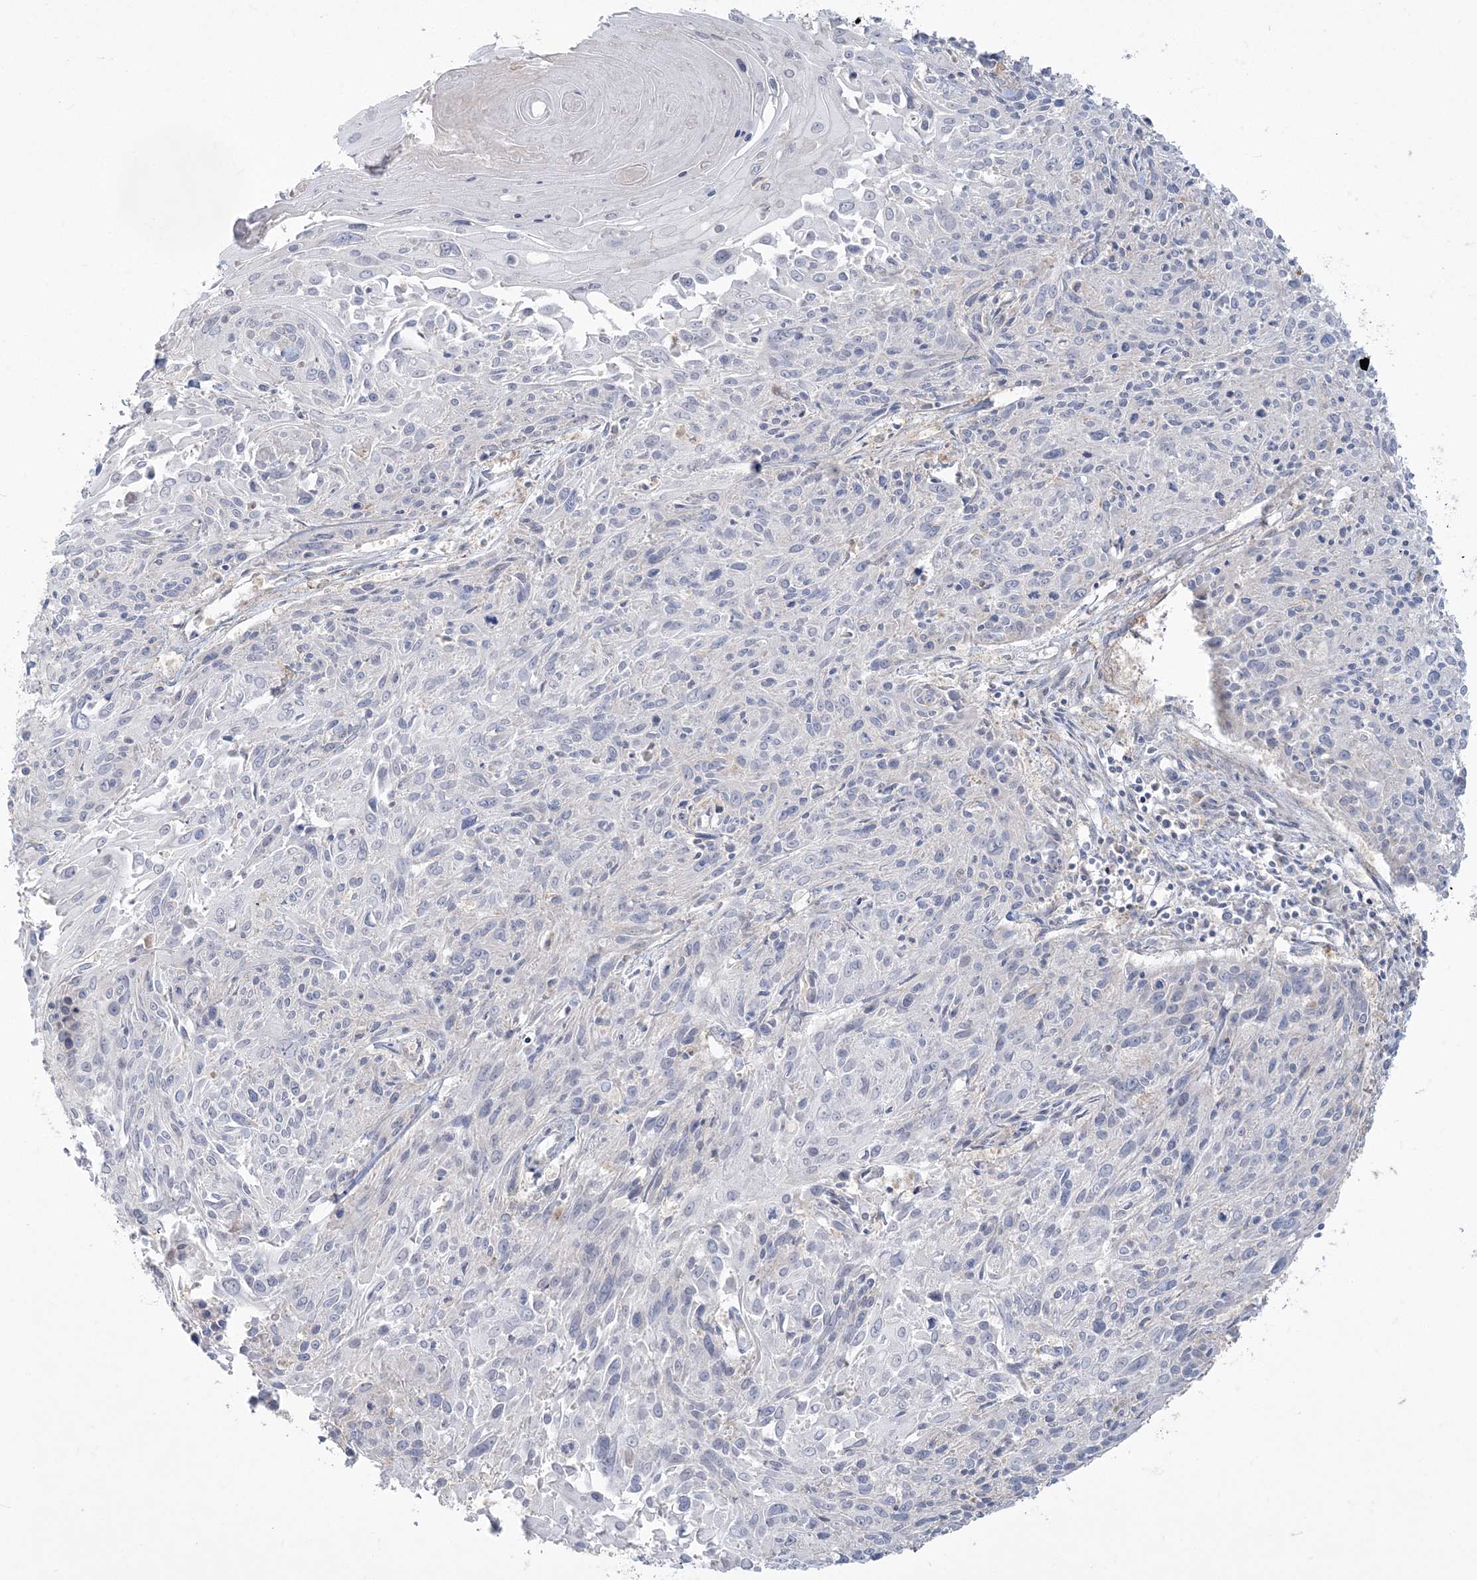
{"staining": {"intensity": "negative", "quantity": "none", "location": "none"}, "tissue": "cervical cancer", "cell_type": "Tumor cells", "image_type": "cancer", "snomed": [{"axis": "morphology", "description": "Squamous cell carcinoma, NOS"}, {"axis": "topography", "description": "Cervix"}], "caption": "The micrograph reveals no staining of tumor cells in cervical cancer.", "gene": "ZC3H6", "patient": {"sex": "female", "age": 51}}